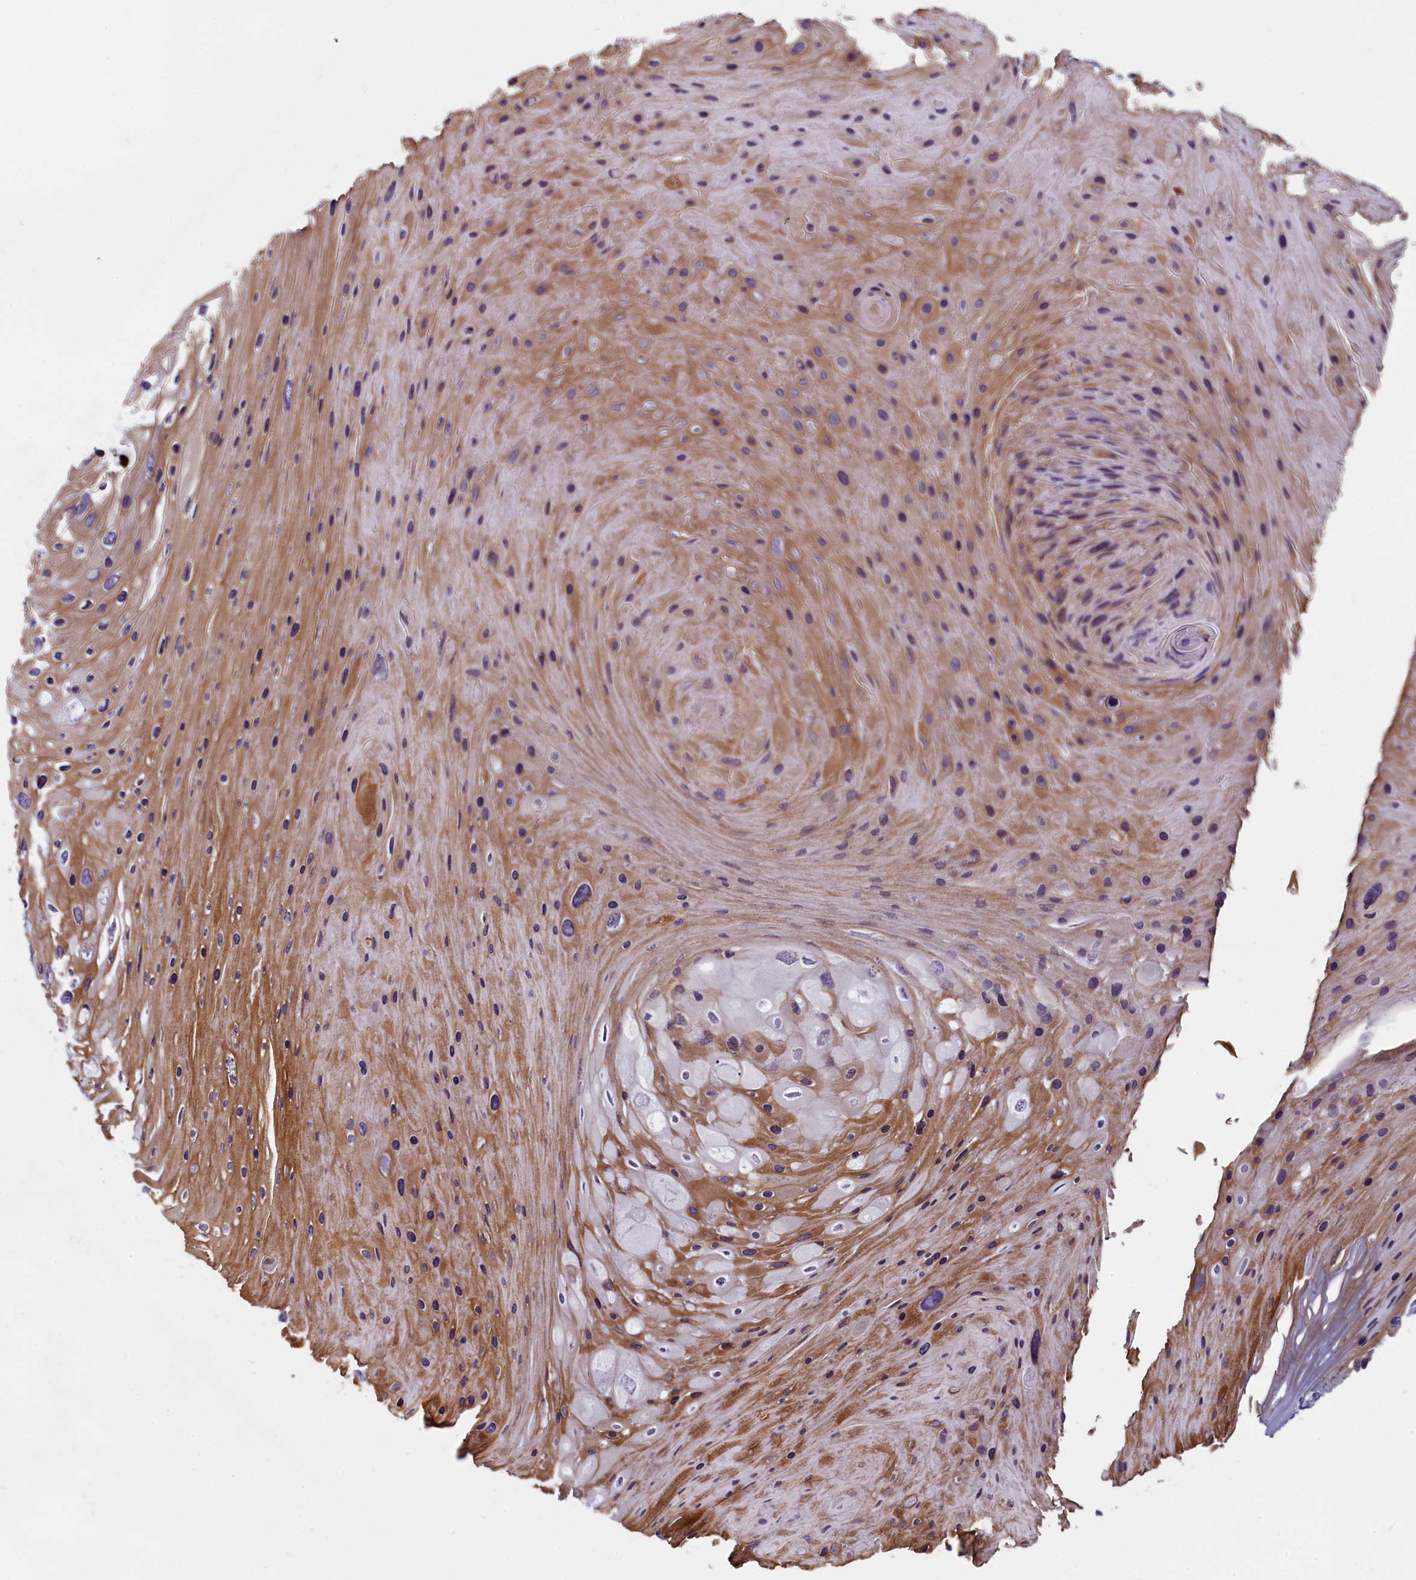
{"staining": {"intensity": "moderate", "quantity": ">75%", "location": "cytoplasmic/membranous"}, "tissue": "skin cancer", "cell_type": "Tumor cells", "image_type": "cancer", "snomed": [{"axis": "morphology", "description": "Squamous cell carcinoma, NOS"}, {"axis": "topography", "description": "Skin"}], "caption": "This micrograph displays IHC staining of human squamous cell carcinoma (skin), with medium moderate cytoplasmic/membranous staining in approximately >75% of tumor cells.", "gene": "ANKRD39", "patient": {"sex": "female", "age": 88}}